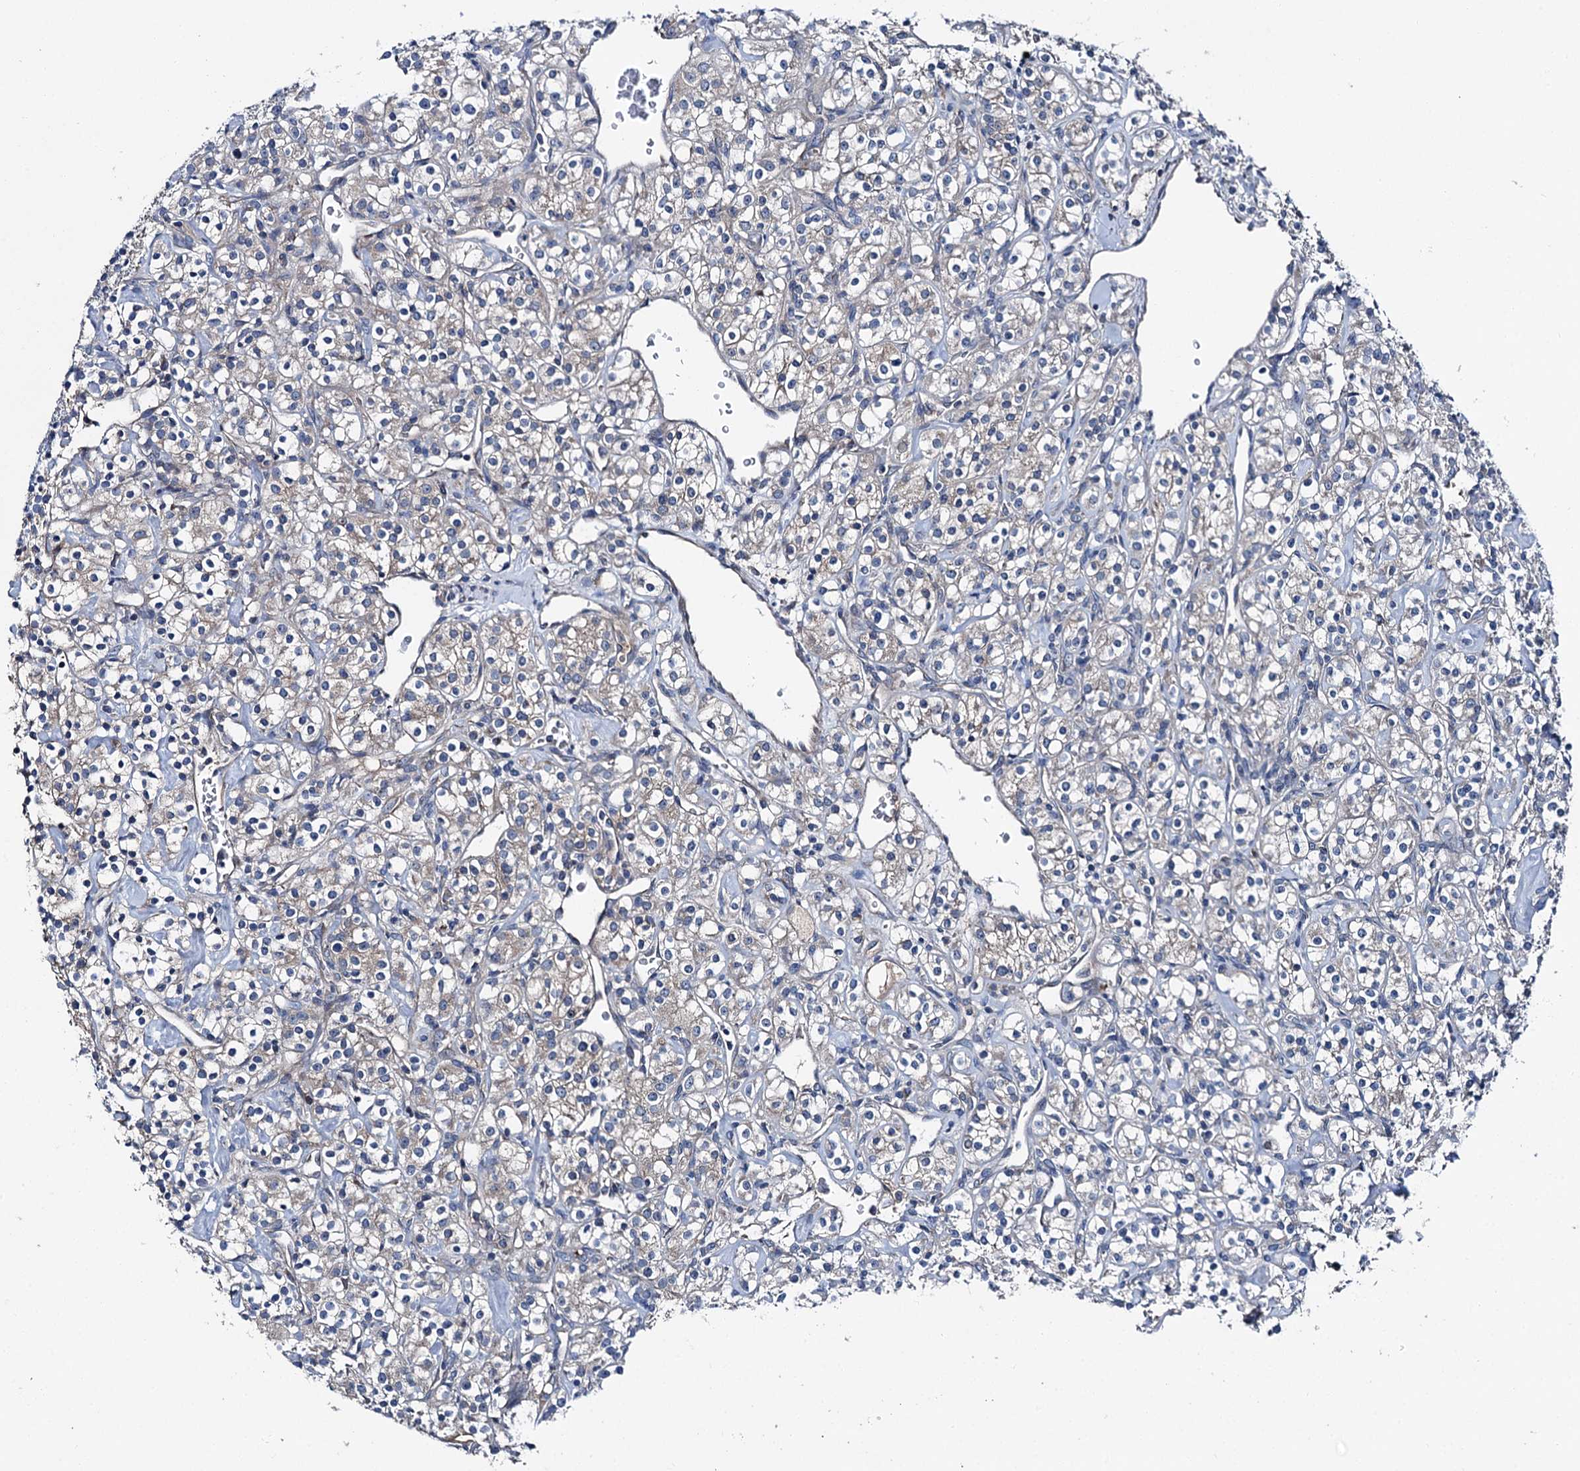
{"staining": {"intensity": "negative", "quantity": "none", "location": "none"}, "tissue": "renal cancer", "cell_type": "Tumor cells", "image_type": "cancer", "snomed": [{"axis": "morphology", "description": "Adenocarcinoma, NOS"}, {"axis": "topography", "description": "Kidney"}], "caption": "Tumor cells are negative for protein expression in human renal cancer (adenocarcinoma). (Immunohistochemistry, brightfield microscopy, high magnification).", "gene": "SLC22A25", "patient": {"sex": "male", "age": 77}}